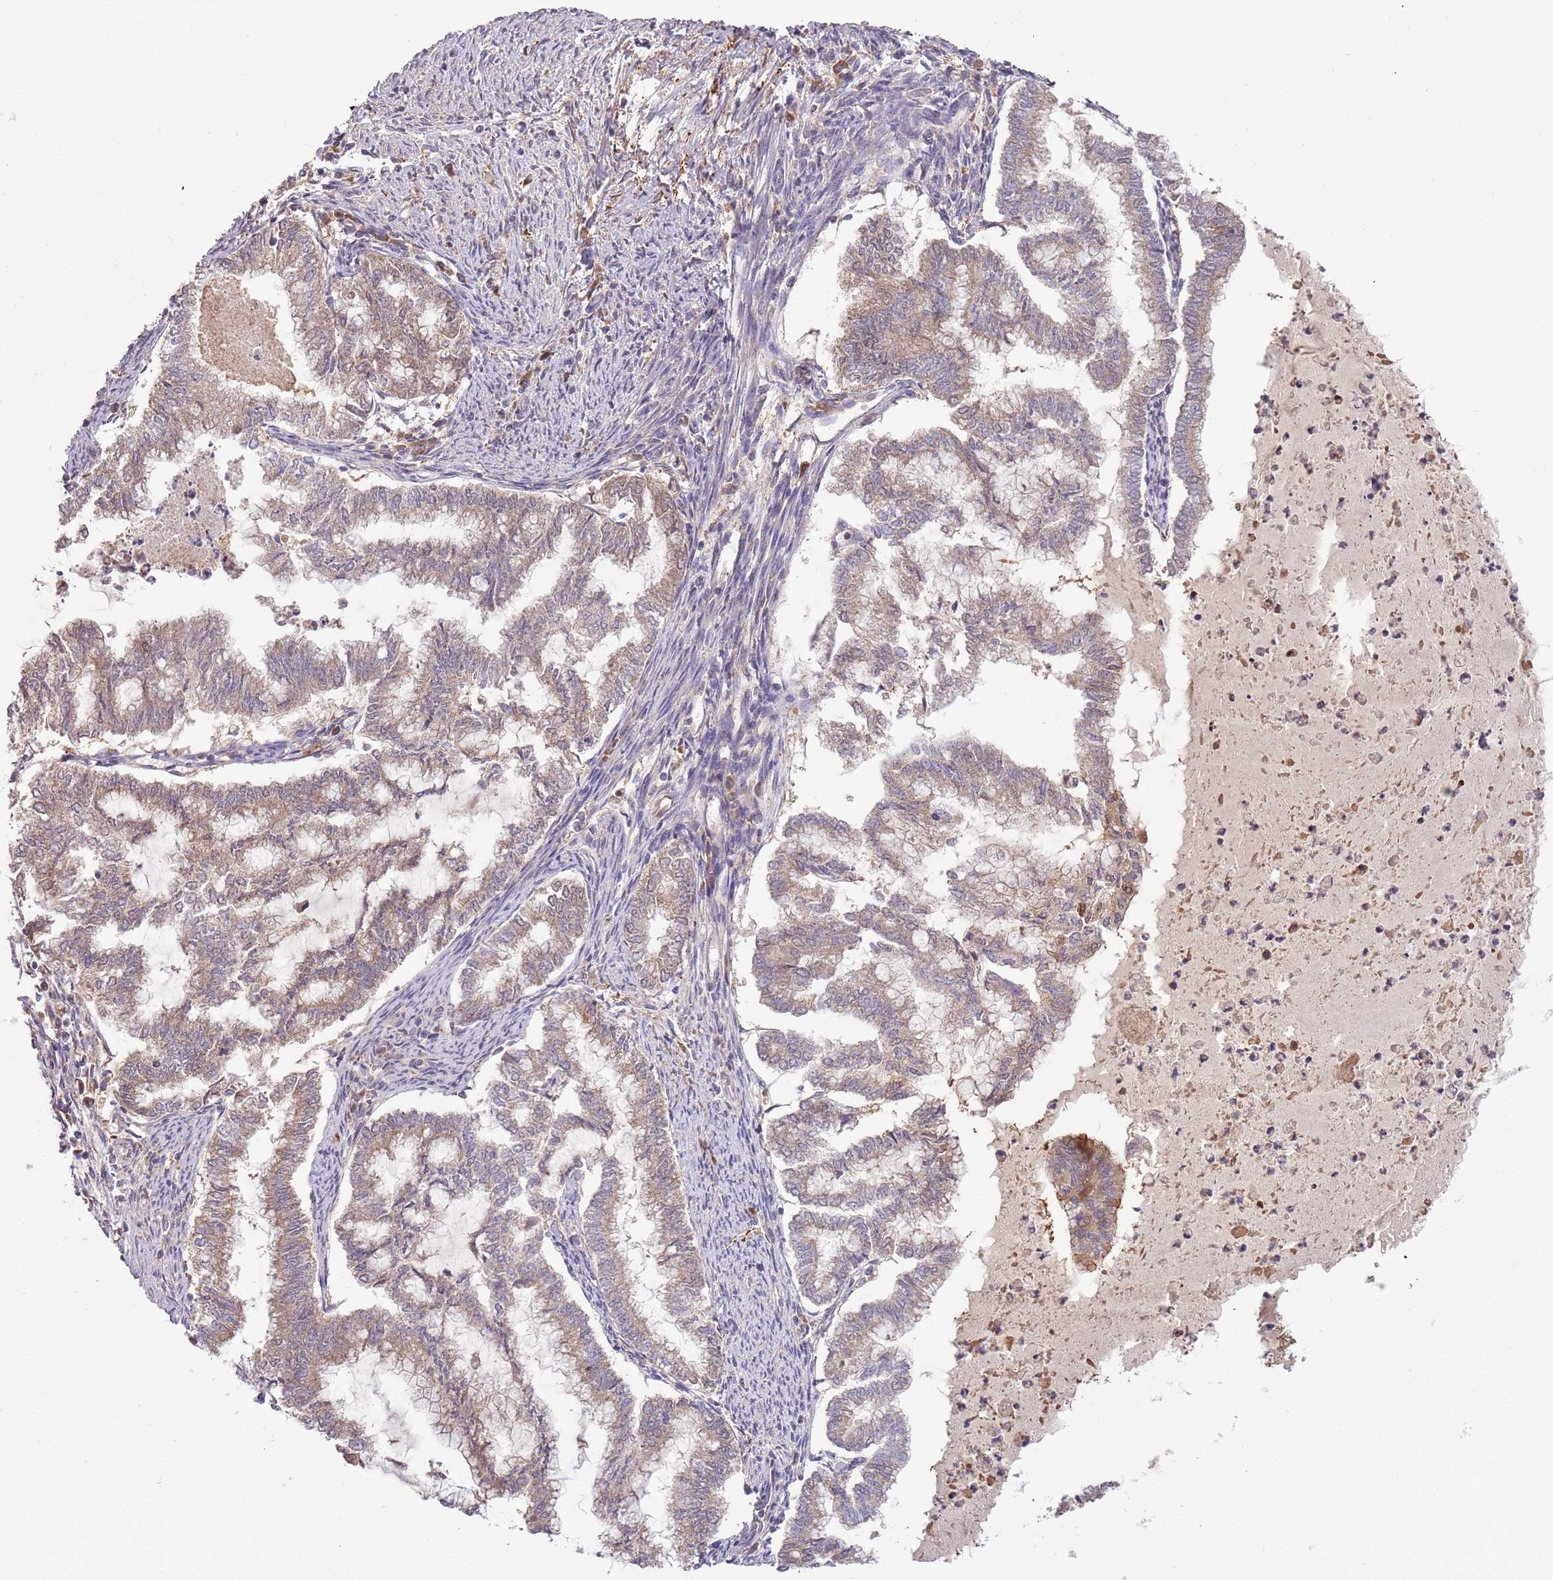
{"staining": {"intensity": "weak", "quantity": ">75%", "location": "cytoplasmic/membranous"}, "tissue": "endometrial cancer", "cell_type": "Tumor cells", "image_type": "cancer", "snomed": [{"axis": "morphology", "description": "Adenocarcinoma, NOS"}, {"axis": "topography", "description": "Endometrium"}], "caption": "This image demonstrates immunohistochemistry staining of human endometrial adenocarcinoma, with low weak cytoplasmic/membranous expression in approximately >75% of tumor cells.", "gene": "FECH", "patient": {"sex": "female", "age": 79}}